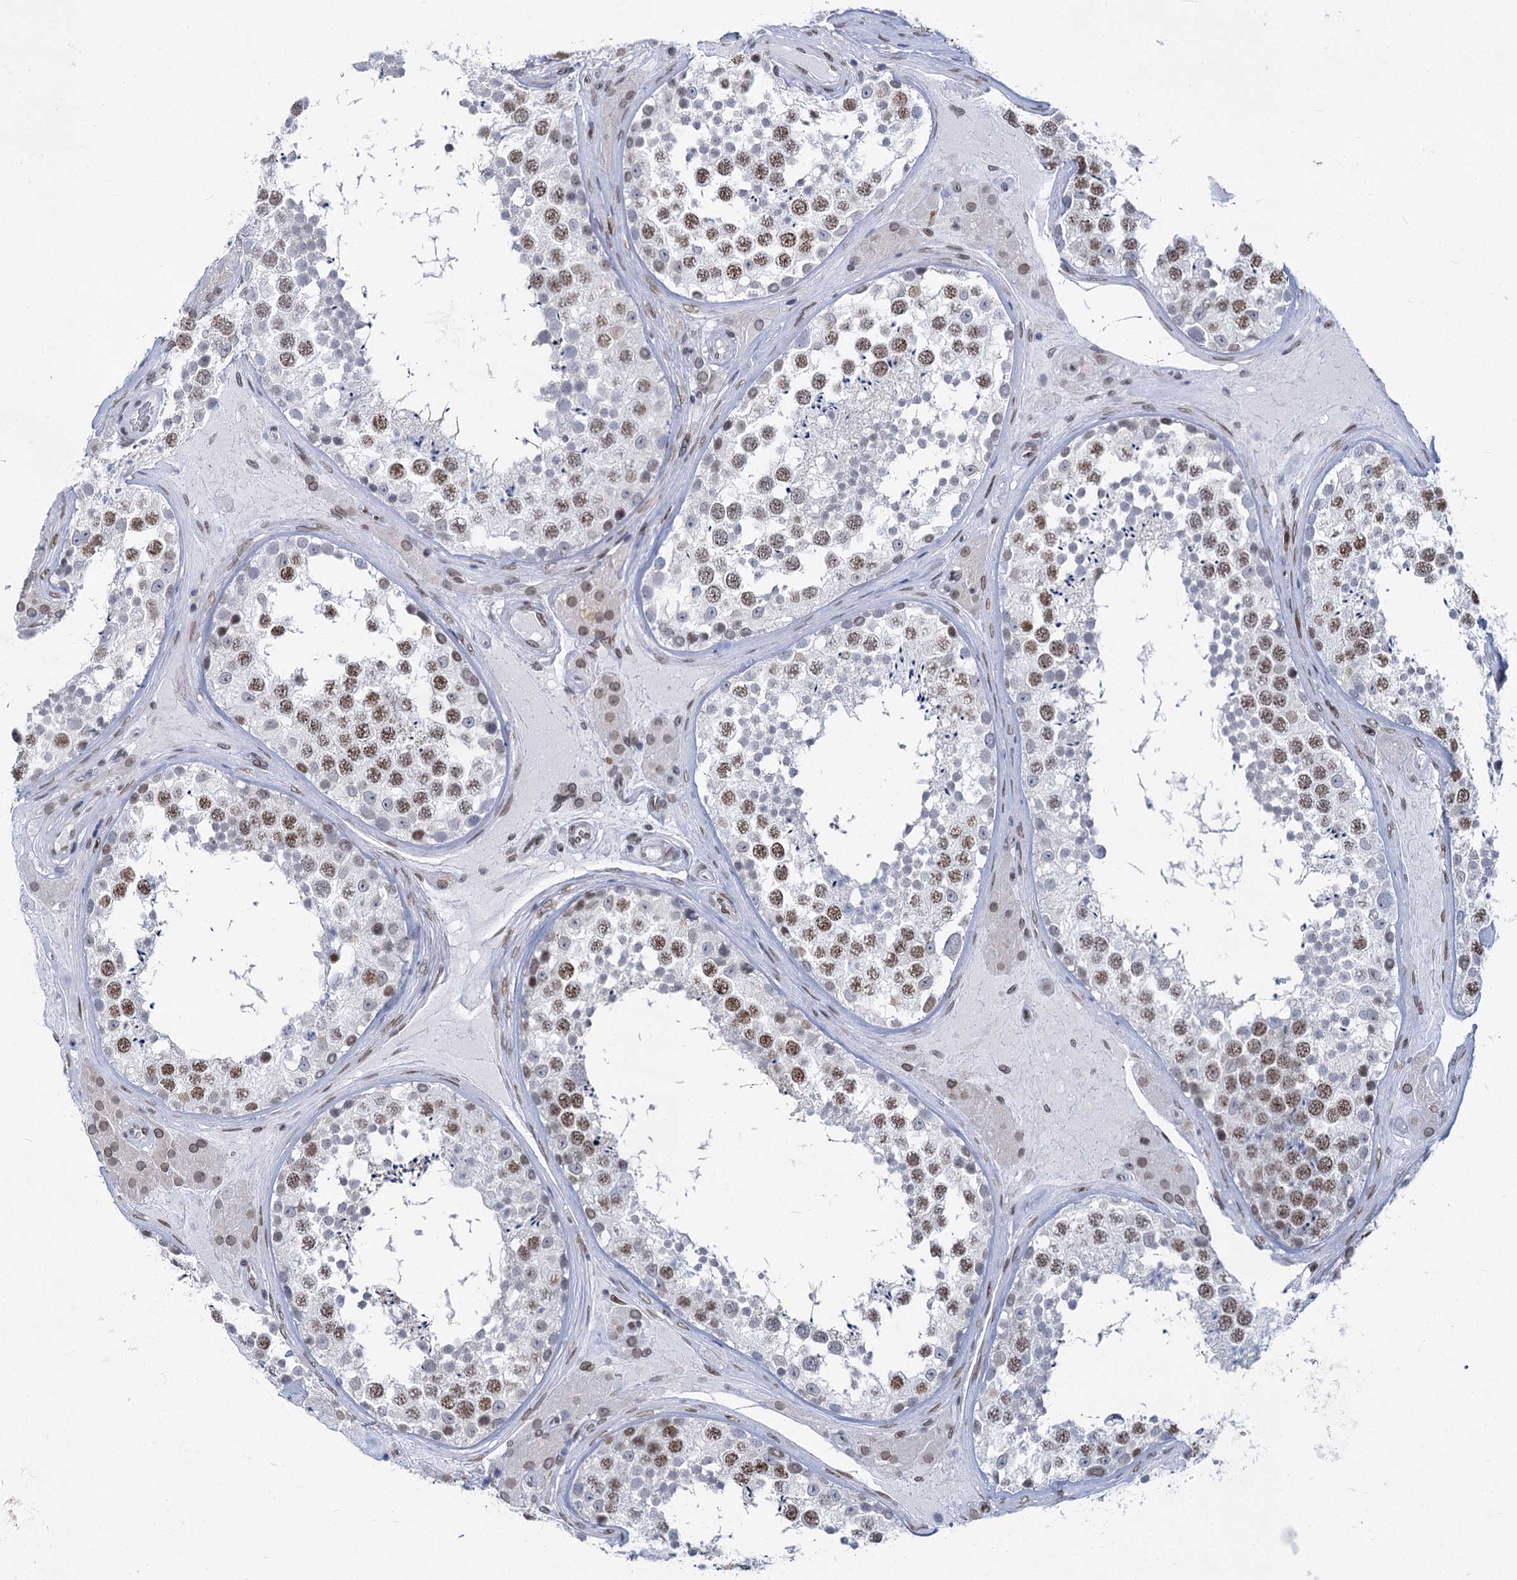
{"staining": {"intensity": "moderate", "quantity": "25%-75%", "location": "nuclear"}, "tissue": "testis", "cell_type": "Cells in seminiferous ducts", "image_type": "normal", "snomed": [{"axis": "morphology", "description": "Normal tissue, NOS"}, {"axis": "topography", "description": "Testis"}], "caption": "Testis stained for a protein demonstrates moderate nuclear positivity in cells in seminiferous ducts. (Stains: DAB (3,3'-diaminobenzidine) in brown, nuclei in blue, Microscopy: brightfield microscopy at high magnification).", "gene": "PRSS35", "patient": {"sex": "male", "age": 46}}